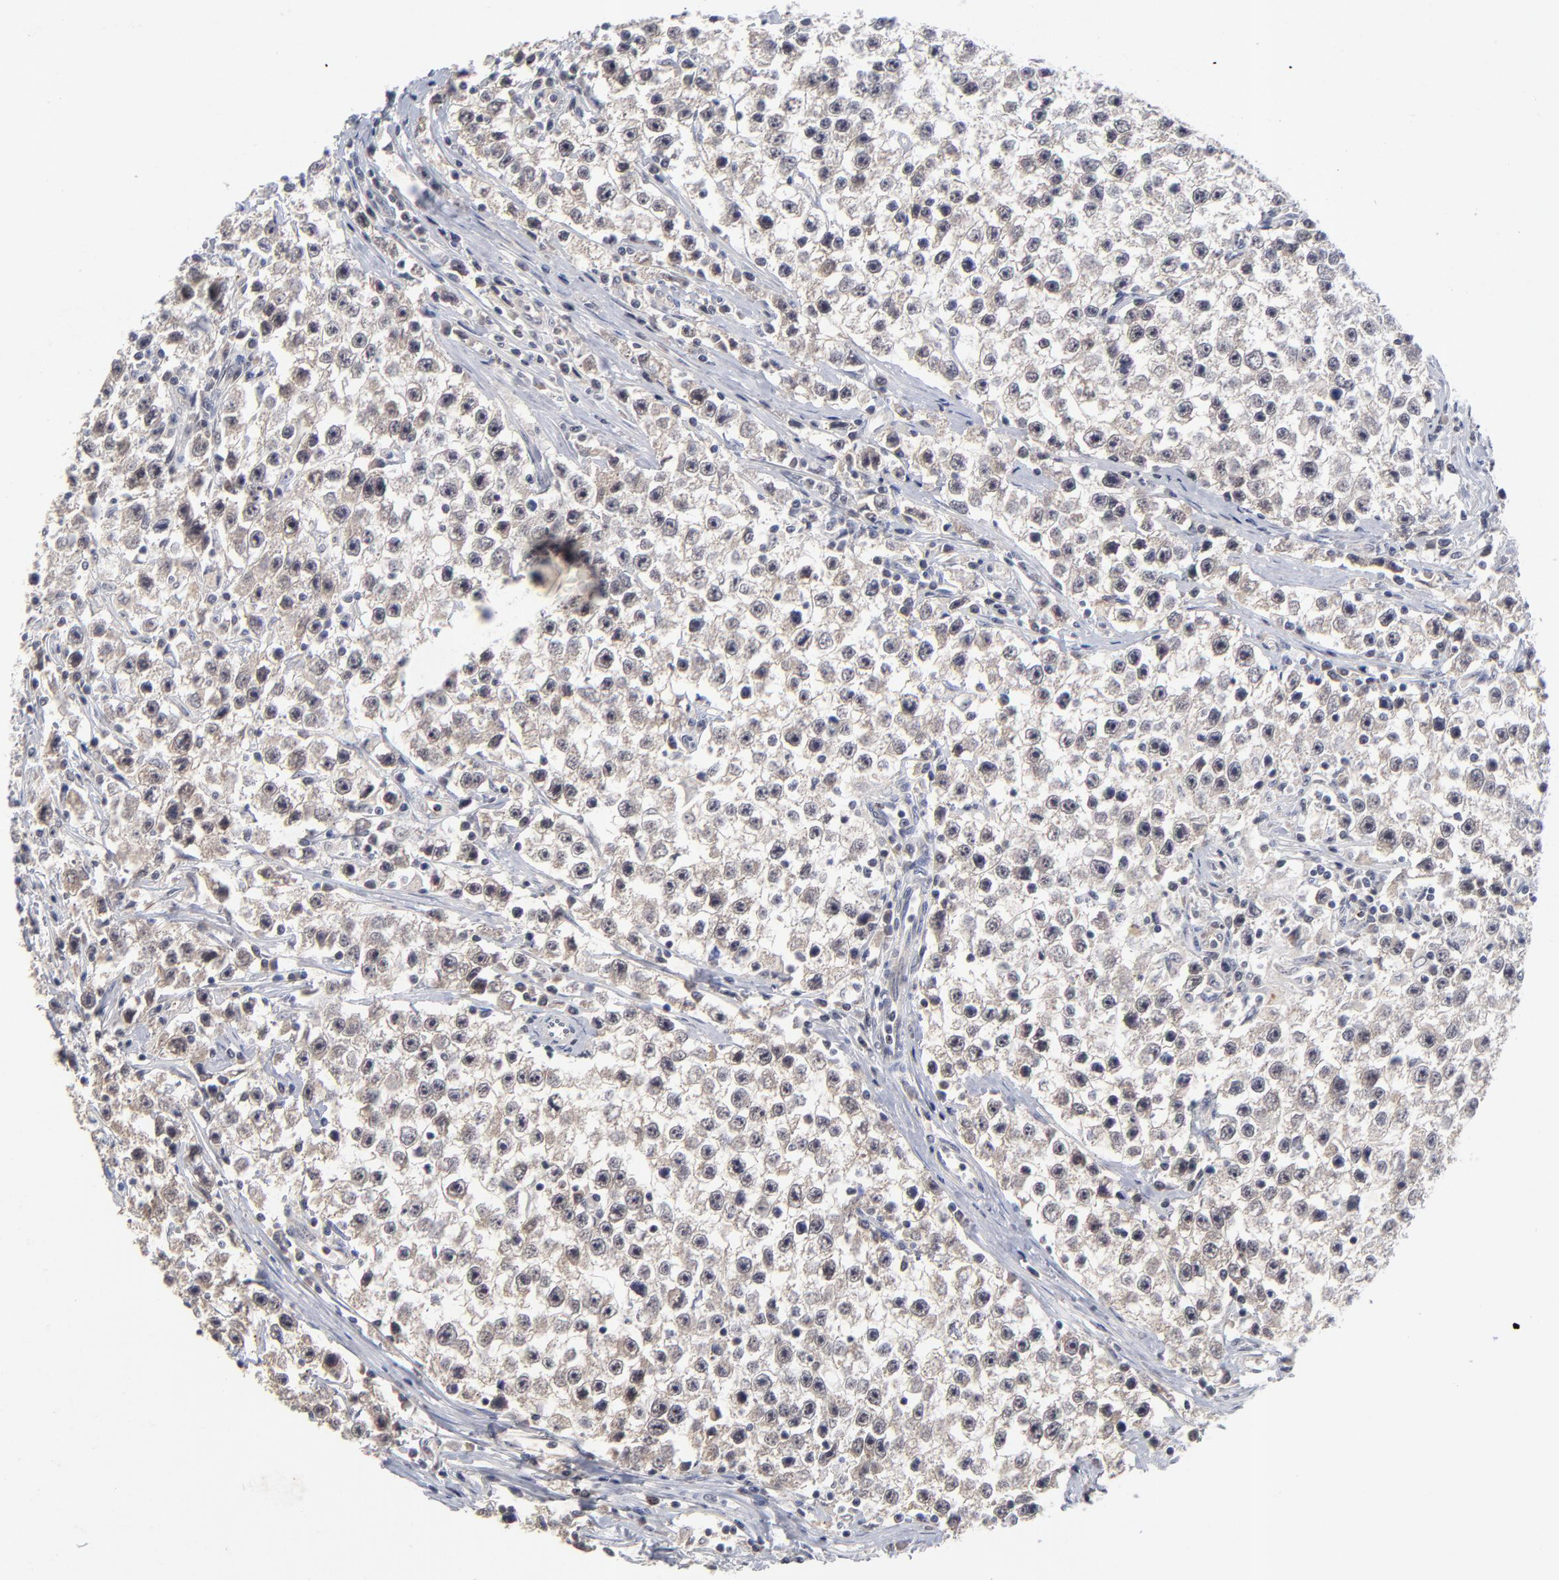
{"staining": {"intensity": "weak", "quantity": ">75%", "location": "cytoplasmic/membranous,nuclear"}, "tissue": "testis cancer", "cell_type": "Tumor cells", "image_type": "cancer", "snomed": [{"axis": "morphology", "description": "Seminoma, NOS"}, {"axis": "topography", "description": "Testis"}], "caption": "A high-resolution photomicrograph shows IHC staining of seminoma (testis), which reveals weak cytoplasmic/membranous and nuclear expression in about >75% of tumor cells. Ihc stains the protein of interest in brown and the nuclei are stained blue.", "gene": "WSB1", "patient": {"sex": "male", "age": 35}}